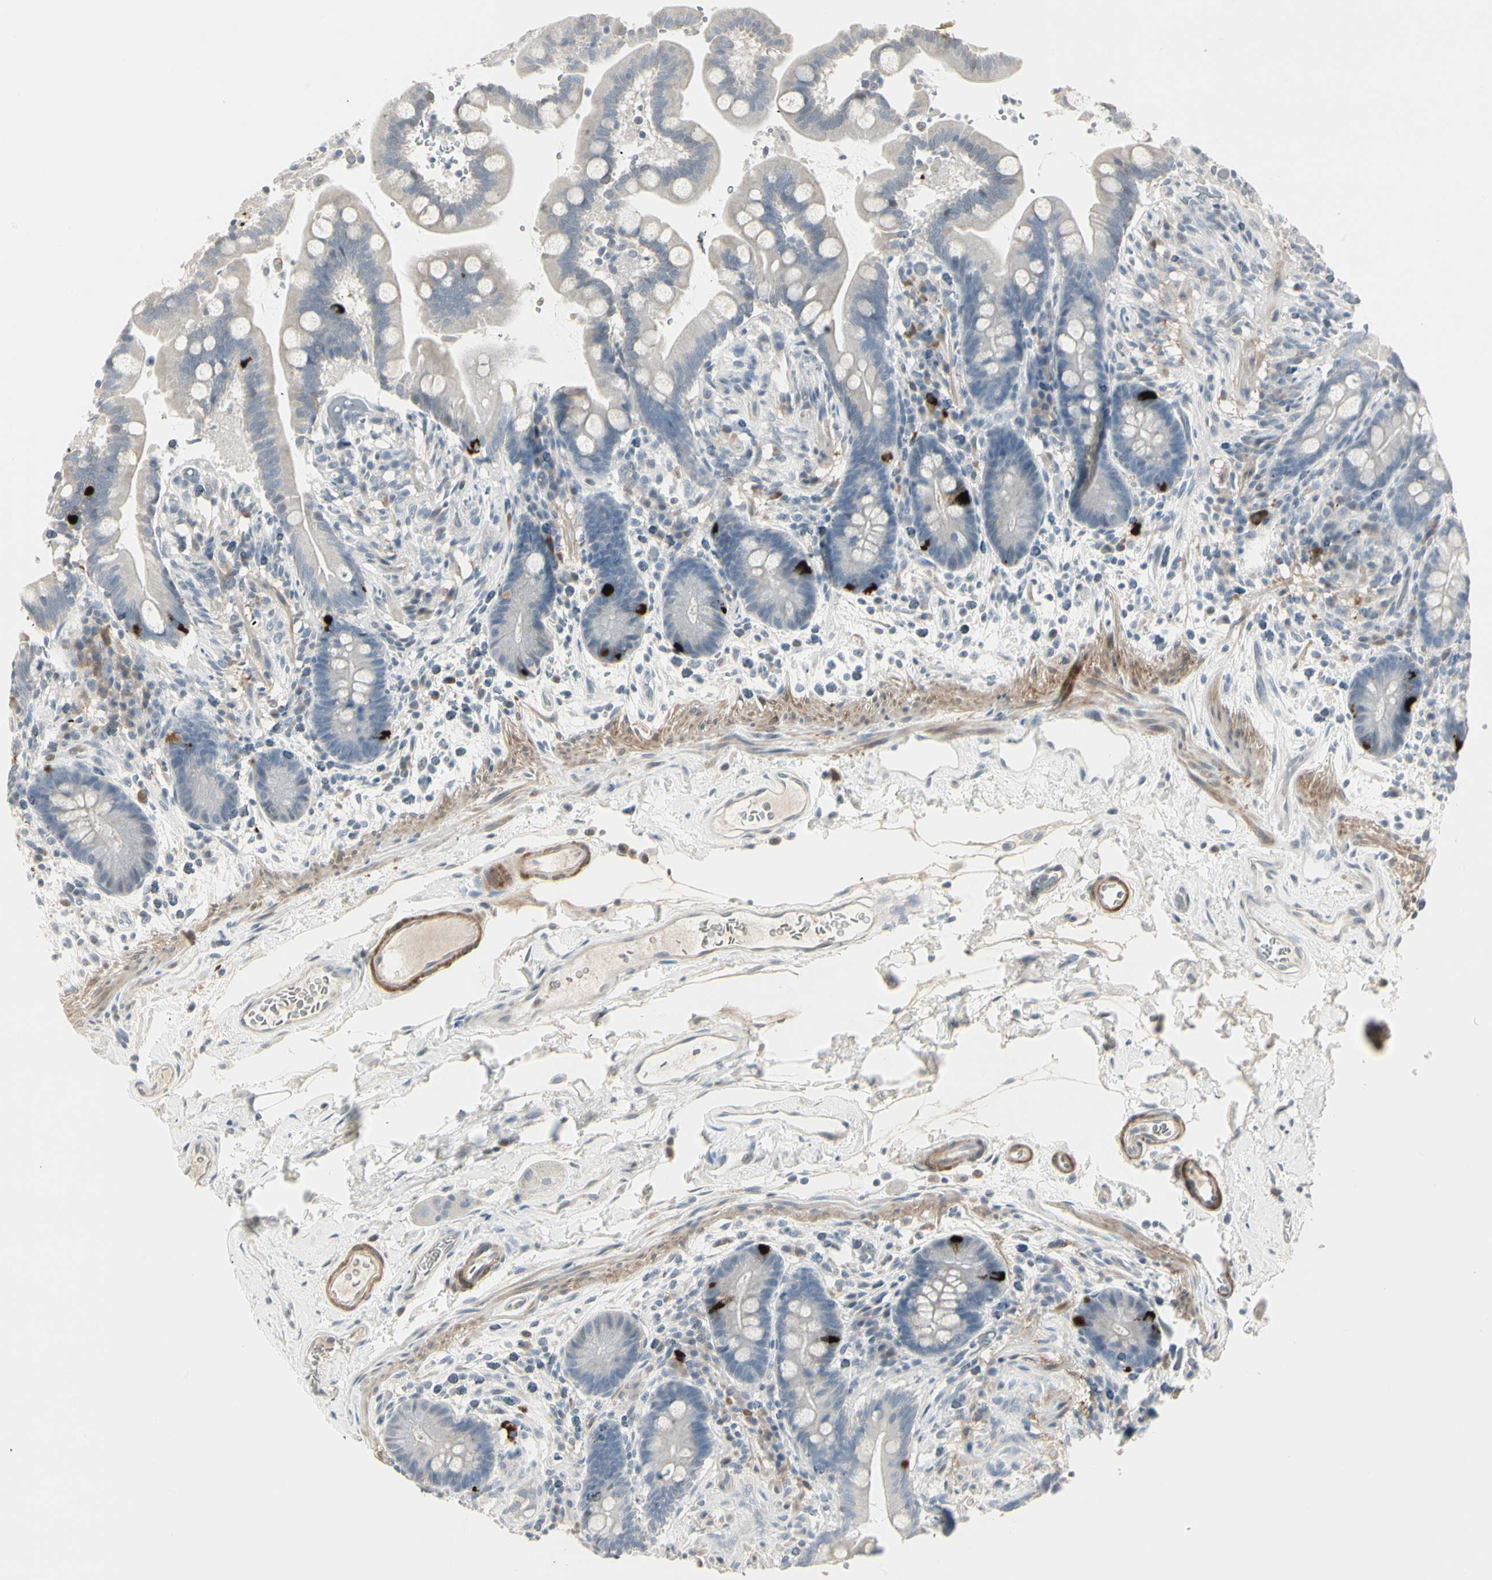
{"staining": {"intensity": "weak", "quantity": "25%-75%", "location": "cytoplasmic/membranous"}, "tissue": "colon", "cell_type": "Endothelial cells", "image_type": "normal", "snomed": [{"axis": "morphology", "description": "Normal tissue, NOS"}, {"axis": "topography", "description": "Colon"}], "caption": "An IHC photomicrograph of benign tissue is shown. Protein staining in brown labels weak cytoplasmic/membranous positivity in colon within endothelial cells.", "gene": "DMPK", "patient": {"sex": "male", "age": 73}}